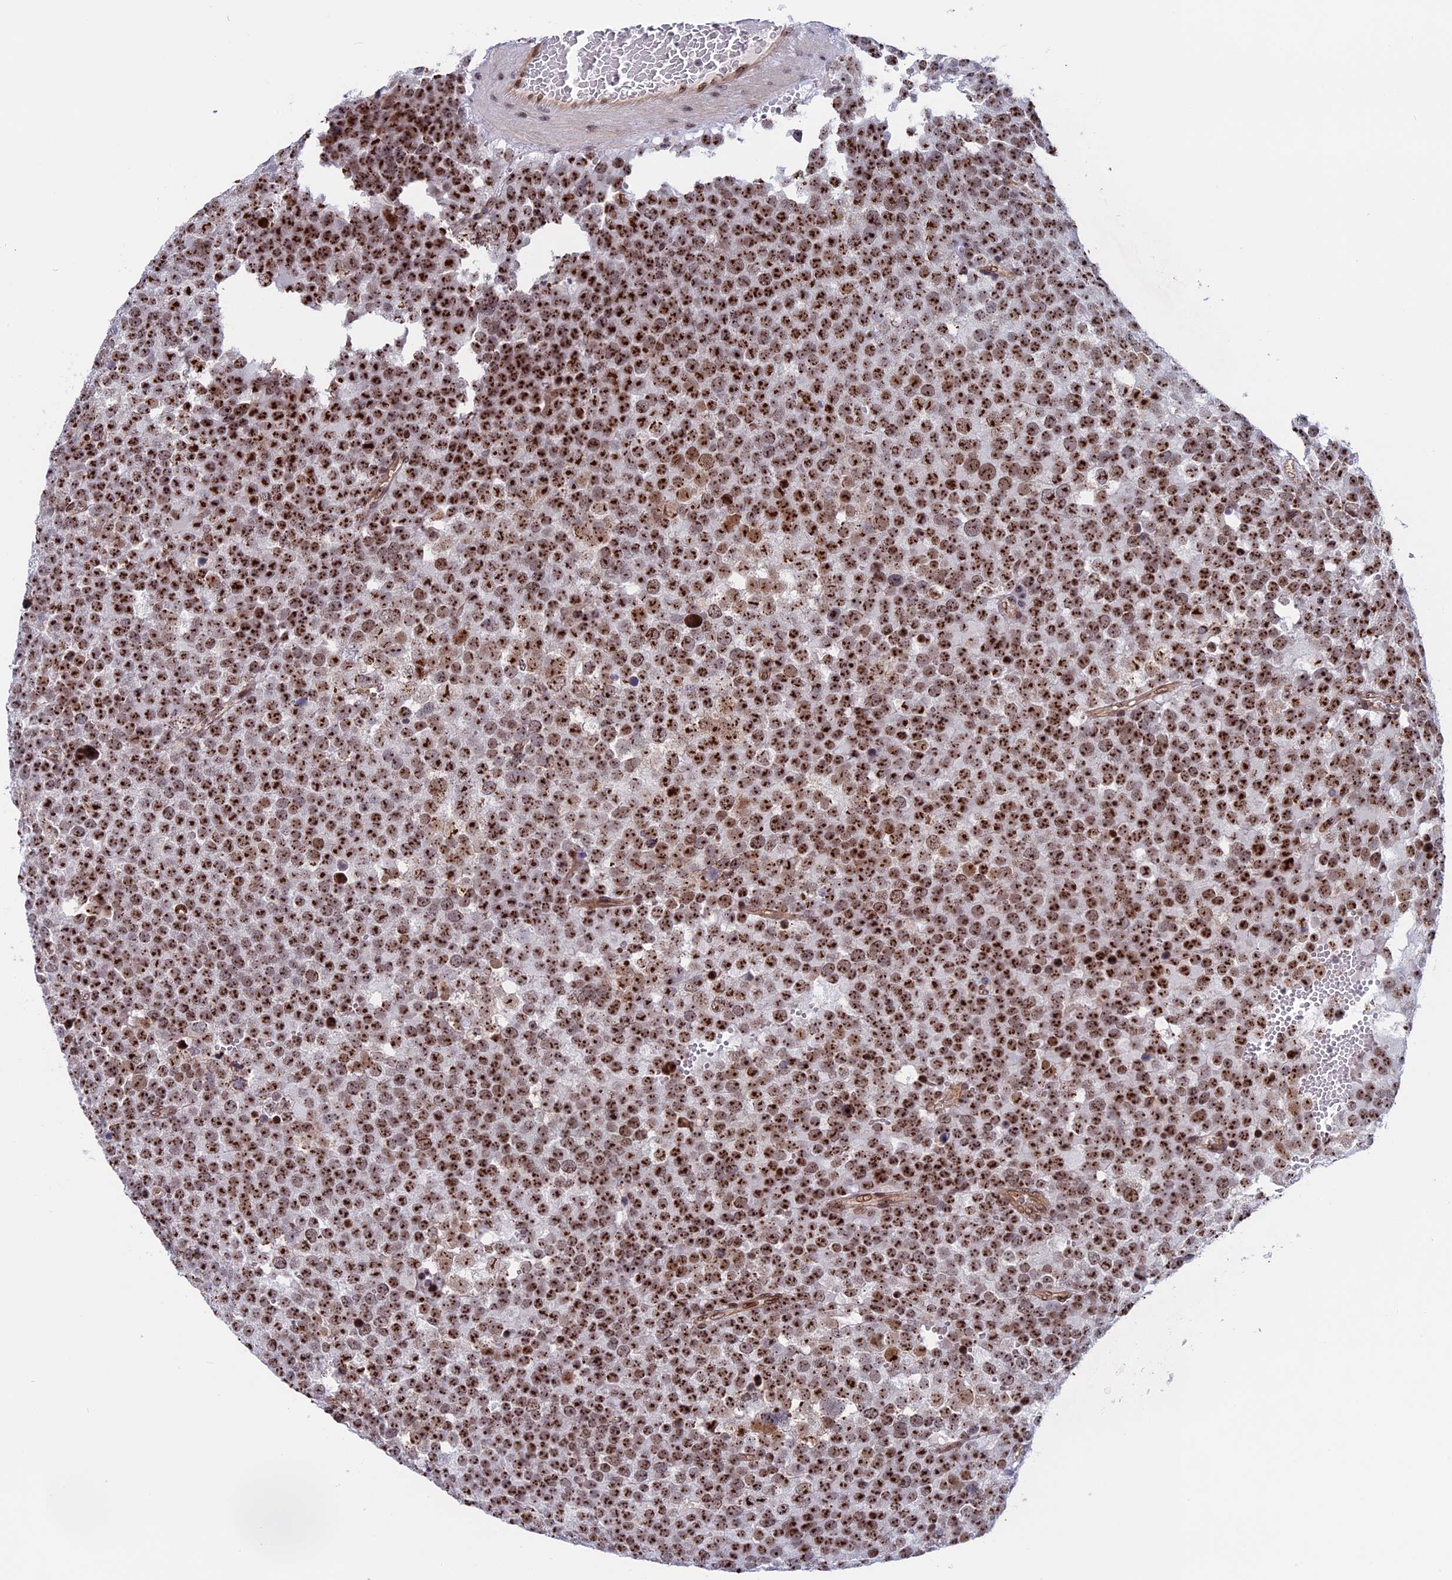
{"staining": {"intensity": "strong", "quantity": ">75%", "location": "nuclear"}, "tissue": "testis cancer", "cell_type": "Tumor cells", "image_type": "cancer", "snomed": [{"axis": "morphology", "description": "Seminoma, NOS"}, {"axis": "topography", "description": "Testis"}], "caption": "This is a histology image of immunohistochemistry (IHC) staining of testis seminoma, which shows strong staining in the nuclear of tumor cells.", "gene": "CCDC86", "patient": {"sex": "male", "age": 71}}